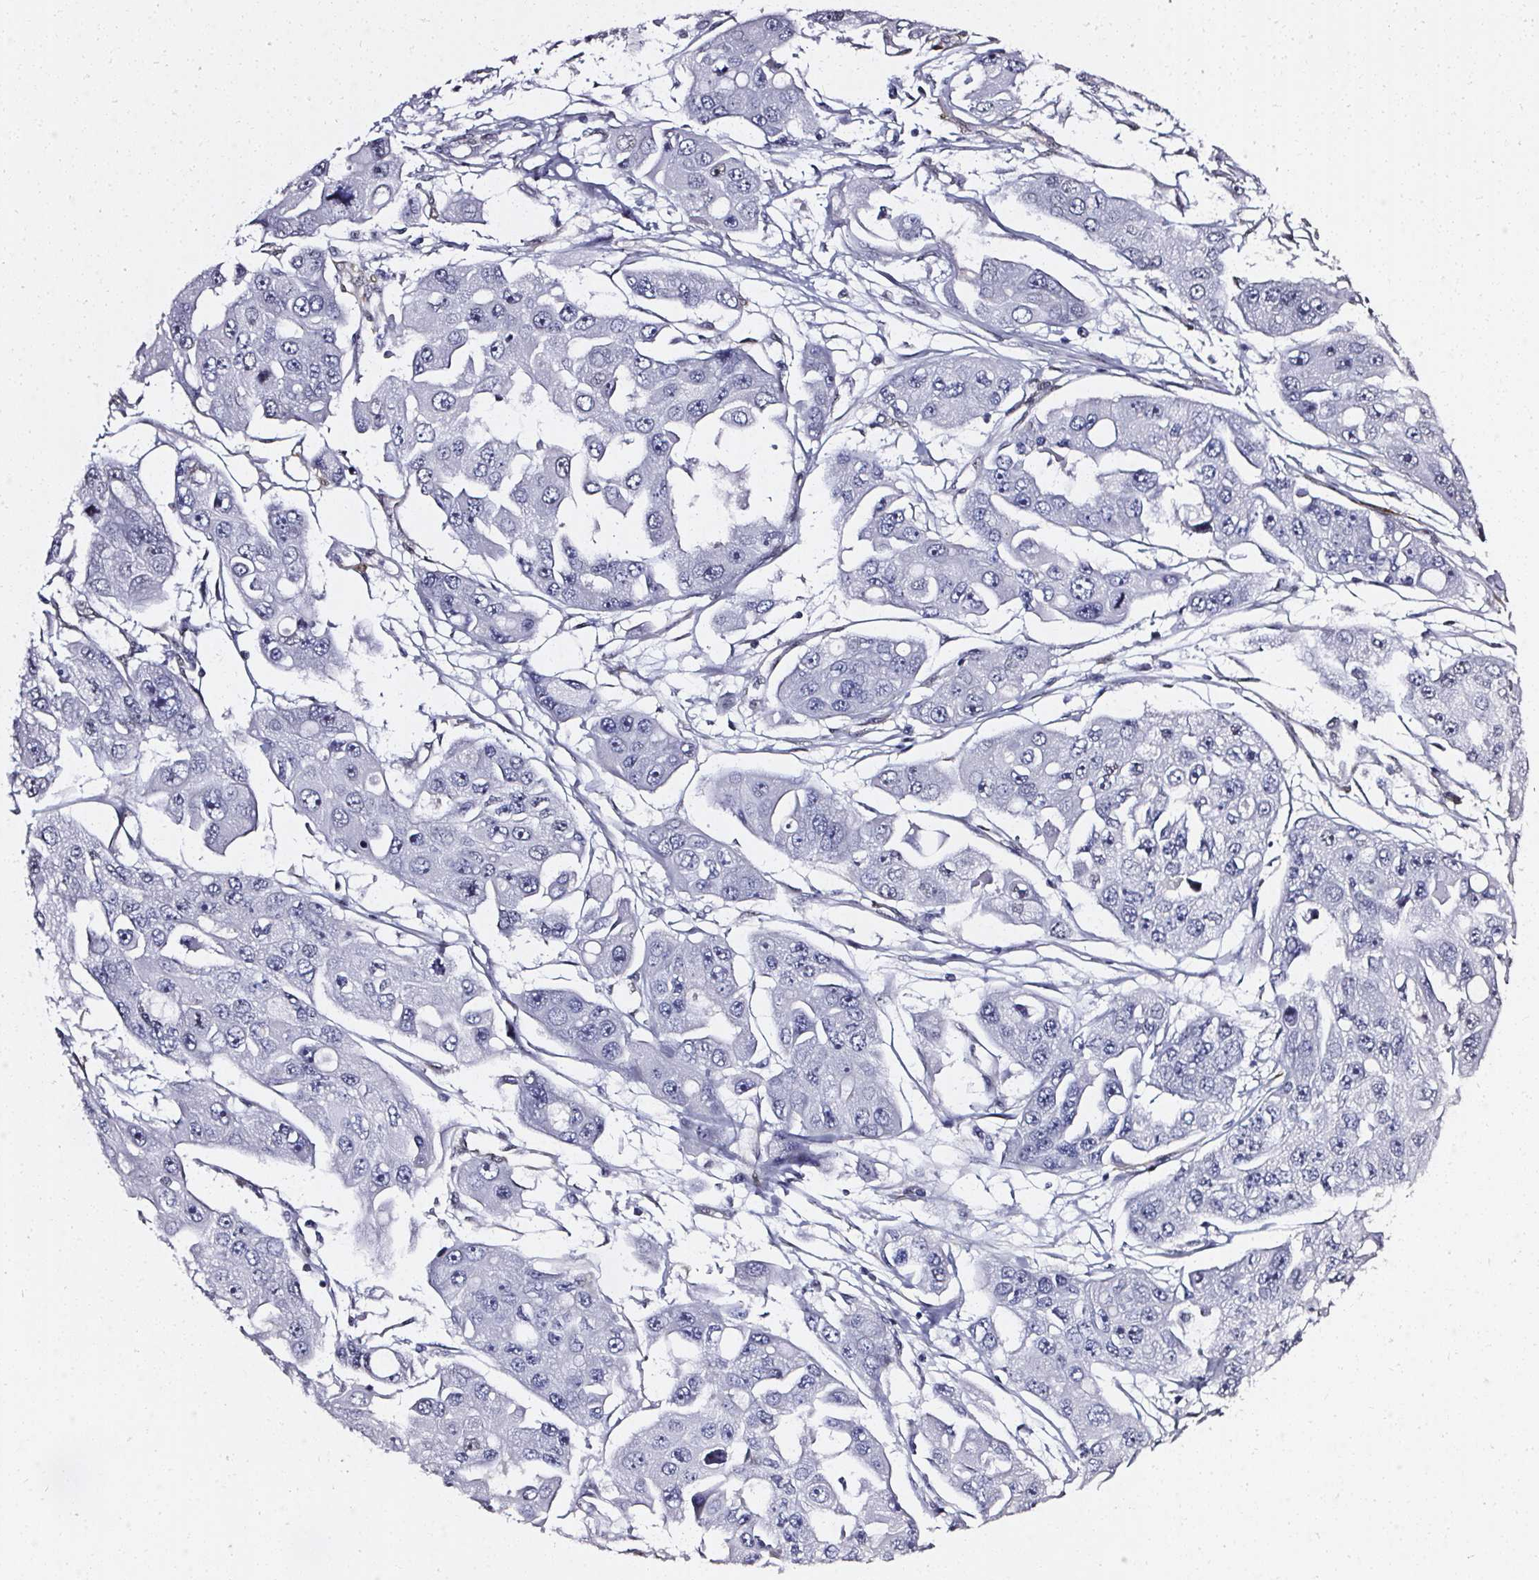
{"staining": {"intensity": "negative", "quantity": "none", "location": "none"}, "tissue": "ovarian cancer", "cell_type": "Tumor cells", "image_type": "cancer", "snomed": [{"axis": "morphology", "description": "Cystadenocarcinoma, serous, NOS"}, {"axis": "topography", "description": "Ovary"}], "caption": "IHC histopathology image of human ovarian cancer (serous cystadenocarcinoma) stained for a protein (brown), which exhibits no expression in tumor cells.", "gene": "GP6", "patient": {"sex": "female", "age": 56}}